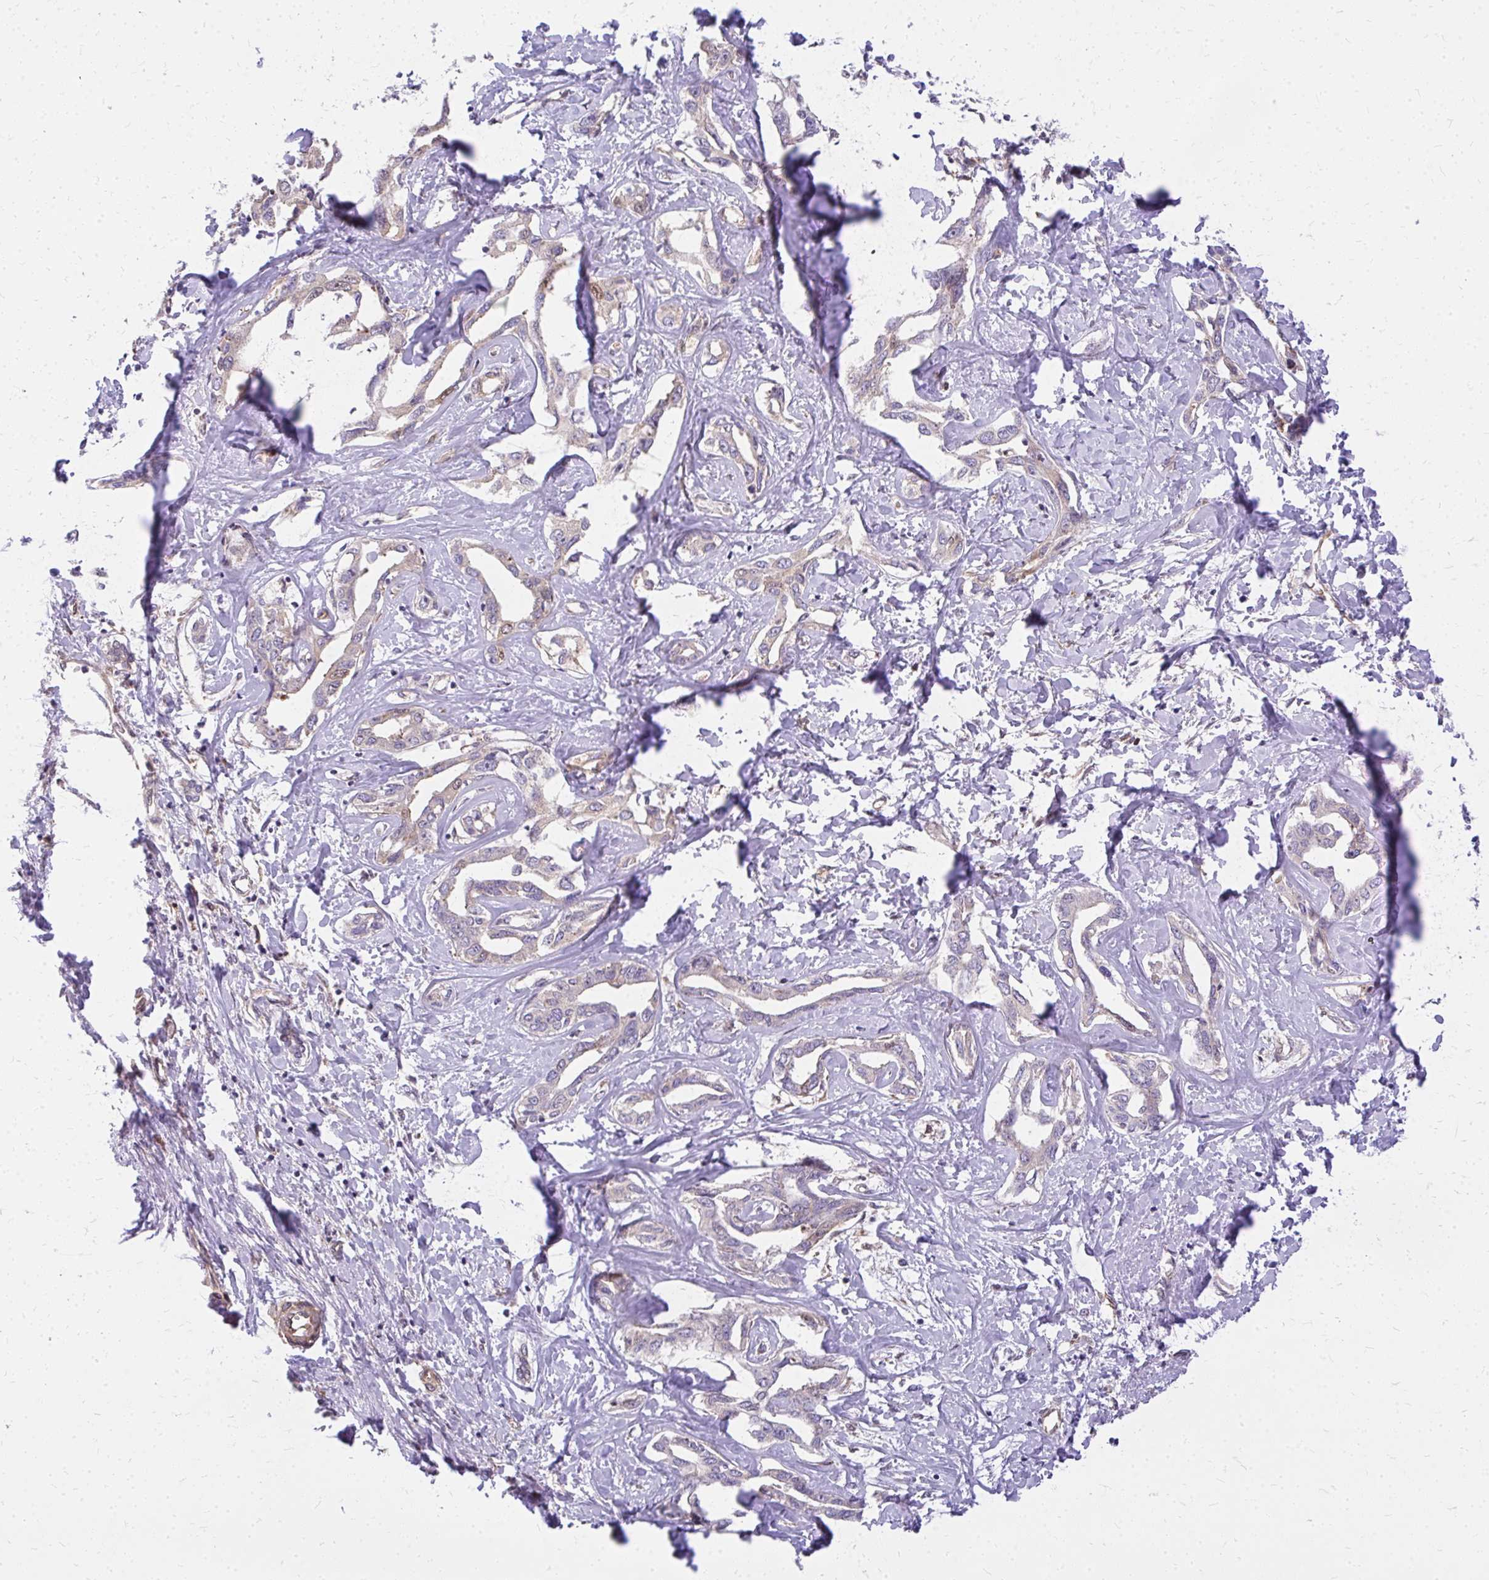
{"staining": {"intensity": "weak", "quantity": "<25%", "location": "cytoplasmic/membranous"}, "tissue": "liver cancer", "cell_type": "Tumor cells", "image_type": "cancer", "snomed": [{"axis": "morphology", "description": "Cholangiocarcinoma"}, {"axis": "topography", "description": "Liver"}], "caption": "High power microscopy histopathology image of an immunohistochemistry (IHC) image of cholangiocarcinoma (liver), revealing no significant positivity in tumor cells. (Stains: DAB IHC with hematoxylin counter stain, Microscopy: brightfield microscopy at high magnification).", "gene": "RSKR", "patient": {"sex": "male", "age": 59}}